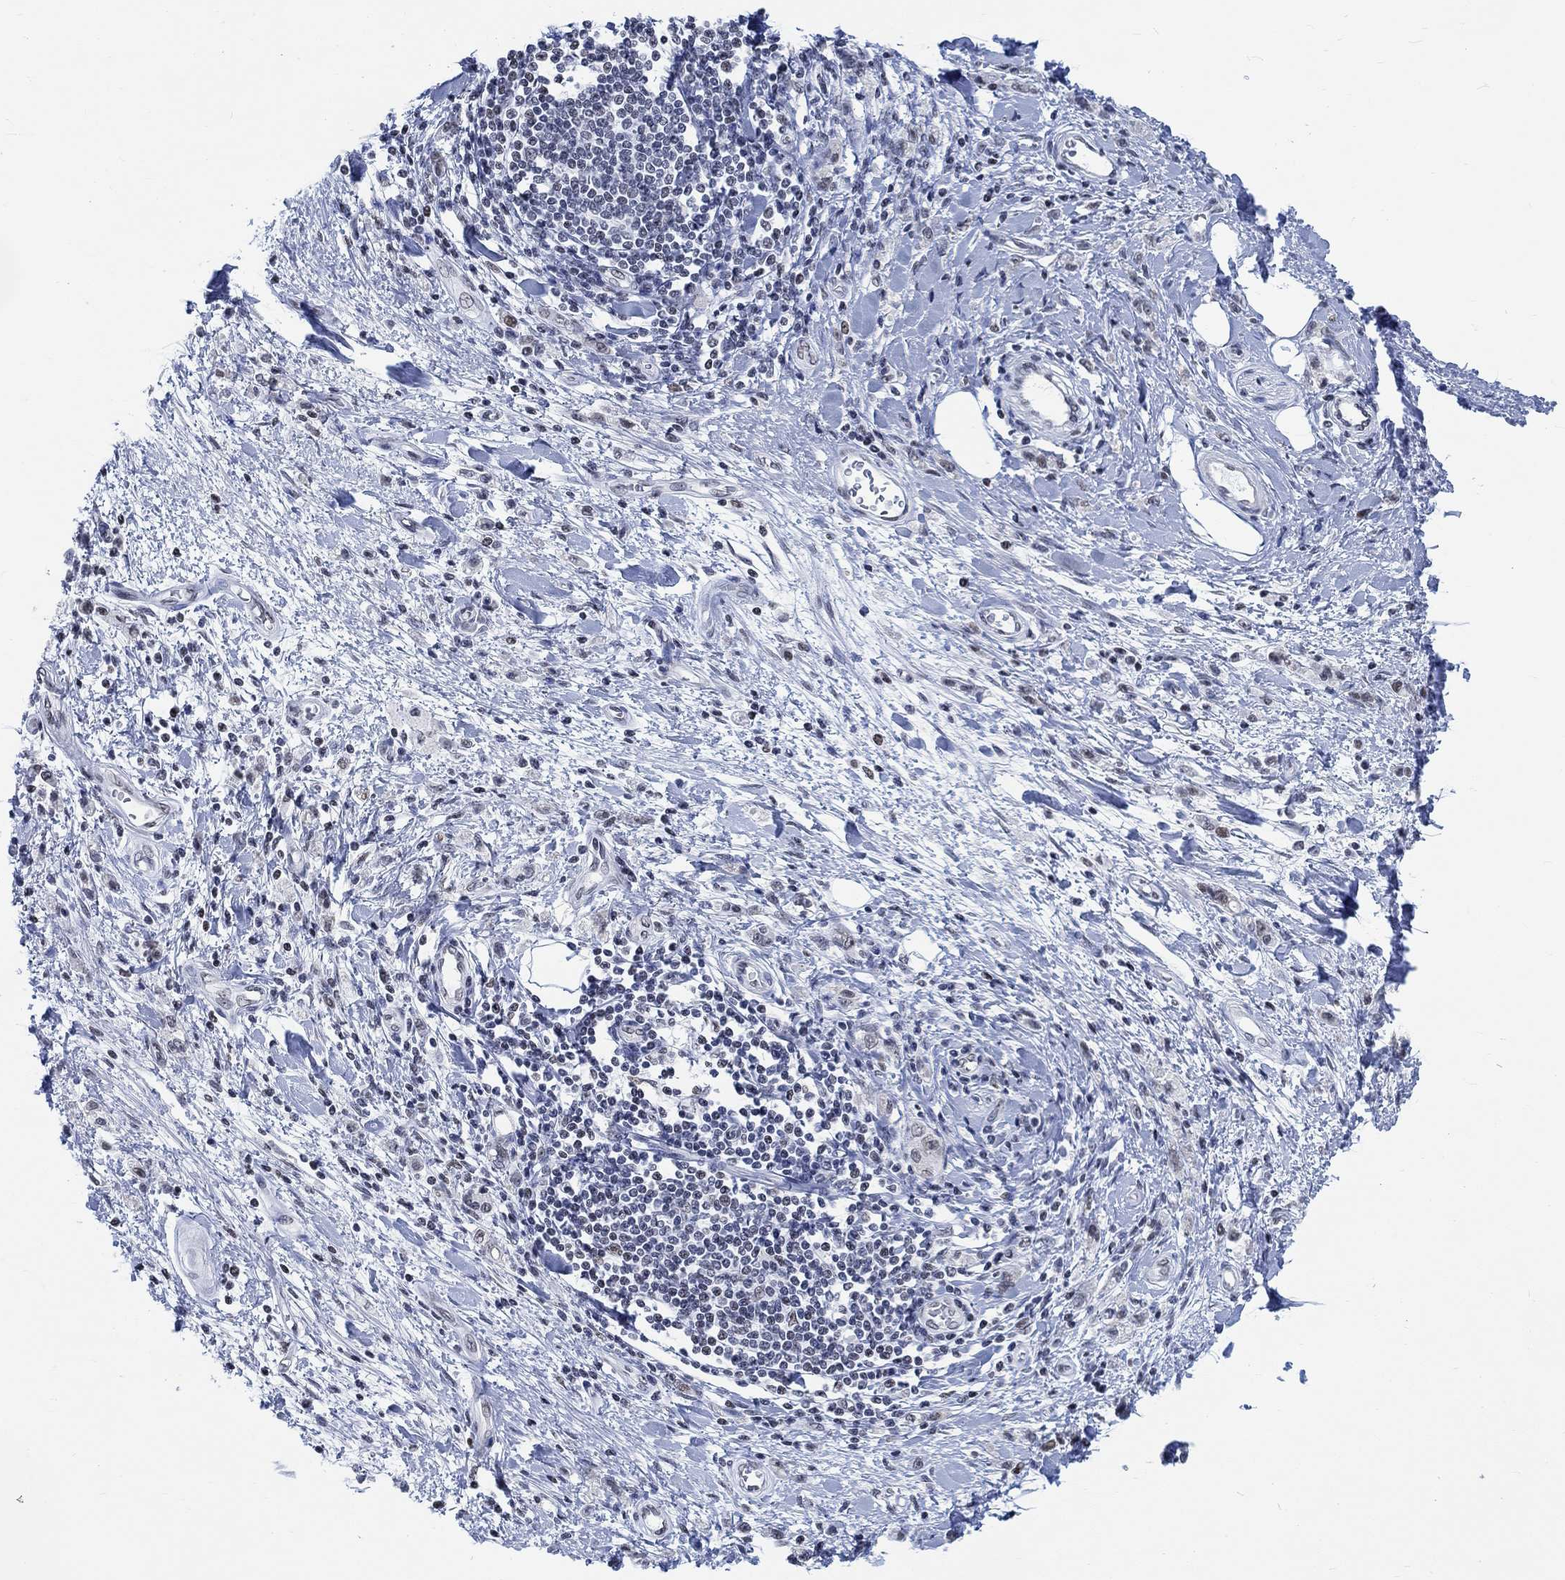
{"staining": {"intensity": "negative", "quantity": "none", "location": "none"}, "tissue": "stomach cancer", "cell_type": "Tumor cells", "image_type": "cancer", "snomed": [{"axis": "morphology", "description": "Adenocarcinoma, NOS"}, {"axis": "topography", "description": "Stomach"}], "caption": "Immunohistochemistry histopathology image of neoplastic tissue: adenocarcinoma (stomach) stained with DAB (3,3'-diaminobenzidine) reveals no significant protein positivity in tumor cells.", "gene": "KCNH8", "patient": {"sex": "male", "age": 77}}